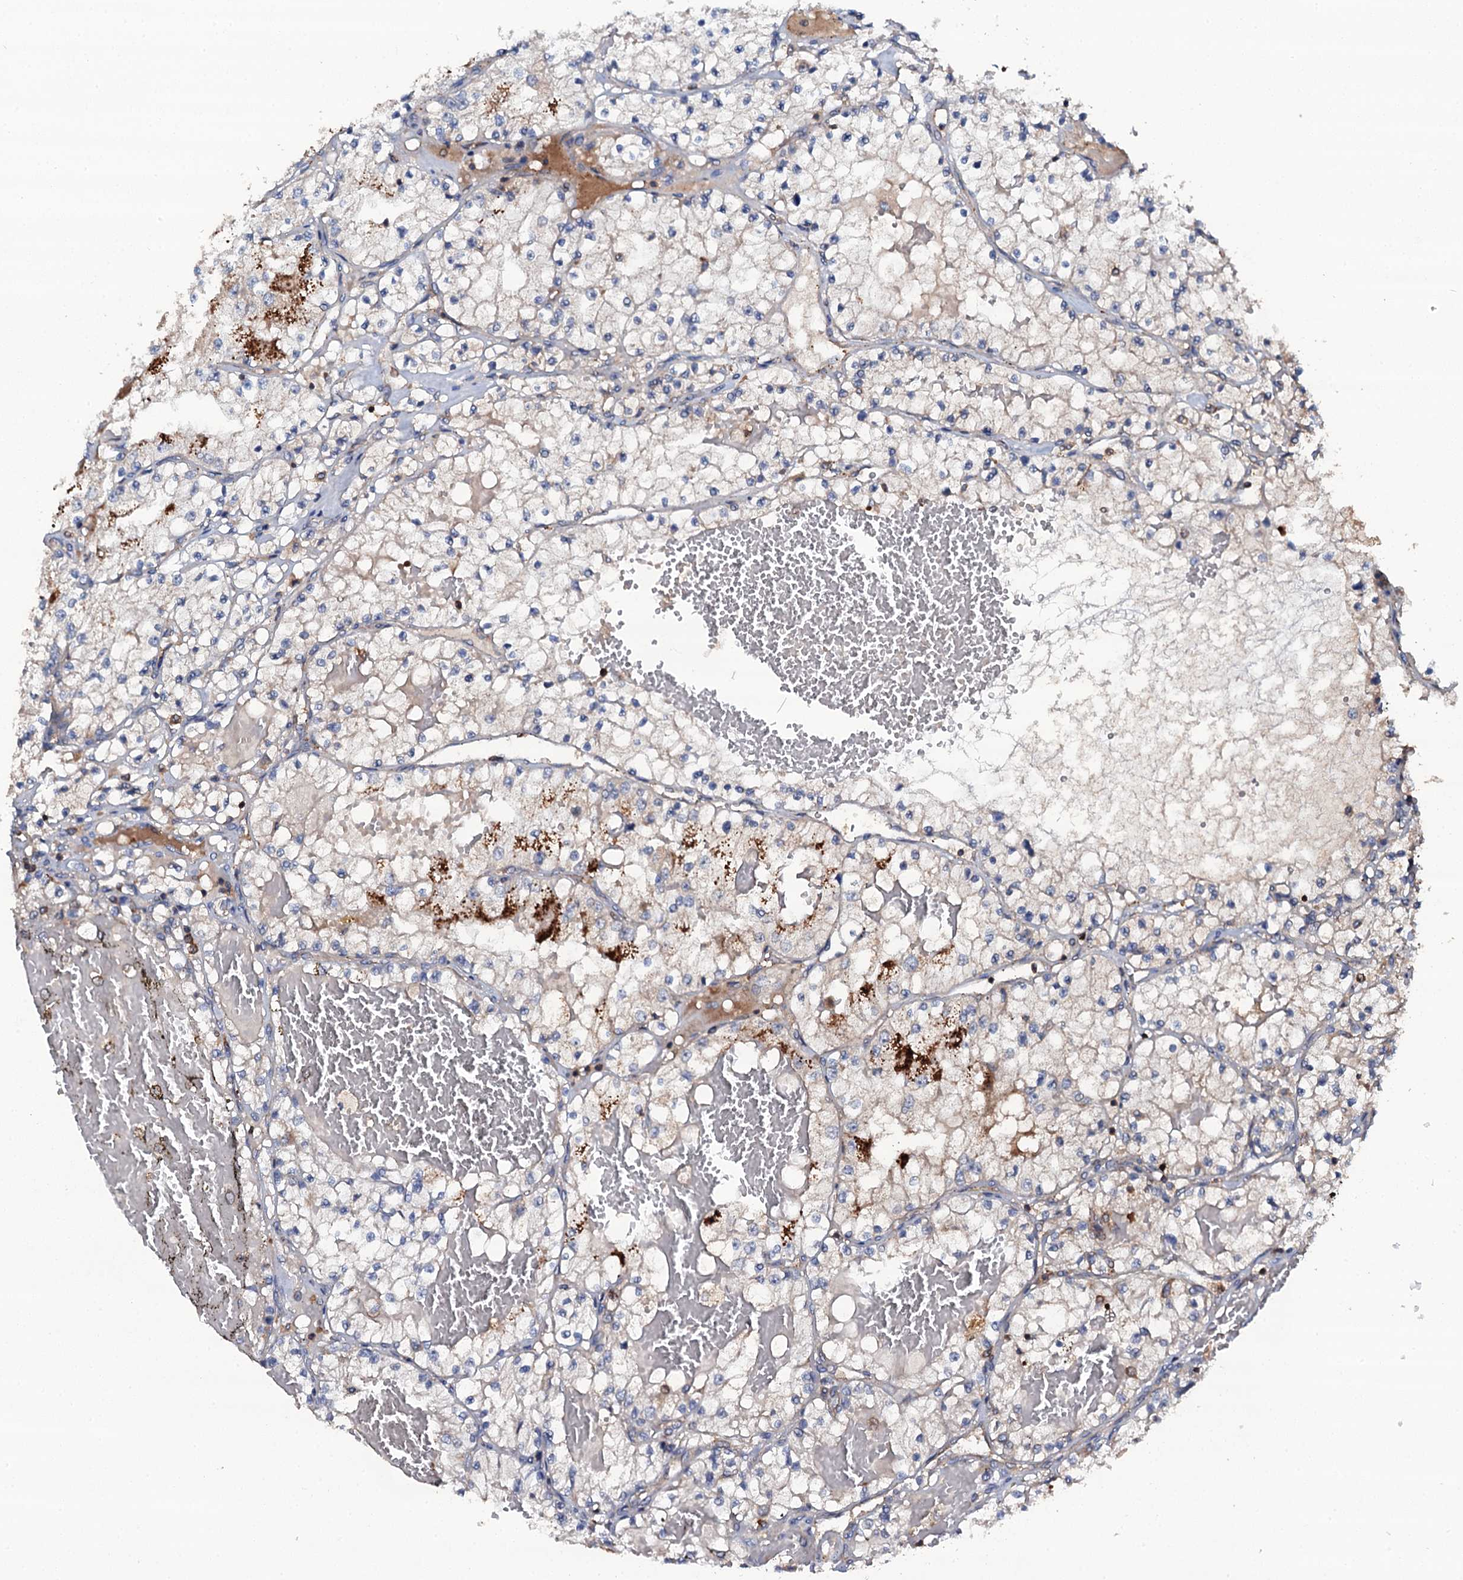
{"staining": {"intensity": "weak", "quantity": "<25%", "location": "cytoplasmic/membranous"}, "tissue": "renal cancer", "cell_type": "Tumor cells", "image_type": "cancer", "snomed": [{"axis": "morphology", "description": "Normal tissue, NOS"}, {"axis": "morphology", "description": "Adenocarcinoma, NOS"}, {"axis": "topography", "description": "Kidney"}], "caption": "Protein analysis of renal cancer (adenocarcinoma) exhibits no significant expression in tumor cells. Nuclei are stained in blue.", "gene": "GRK2", "patient": {"sex": "male", "age": 68}}